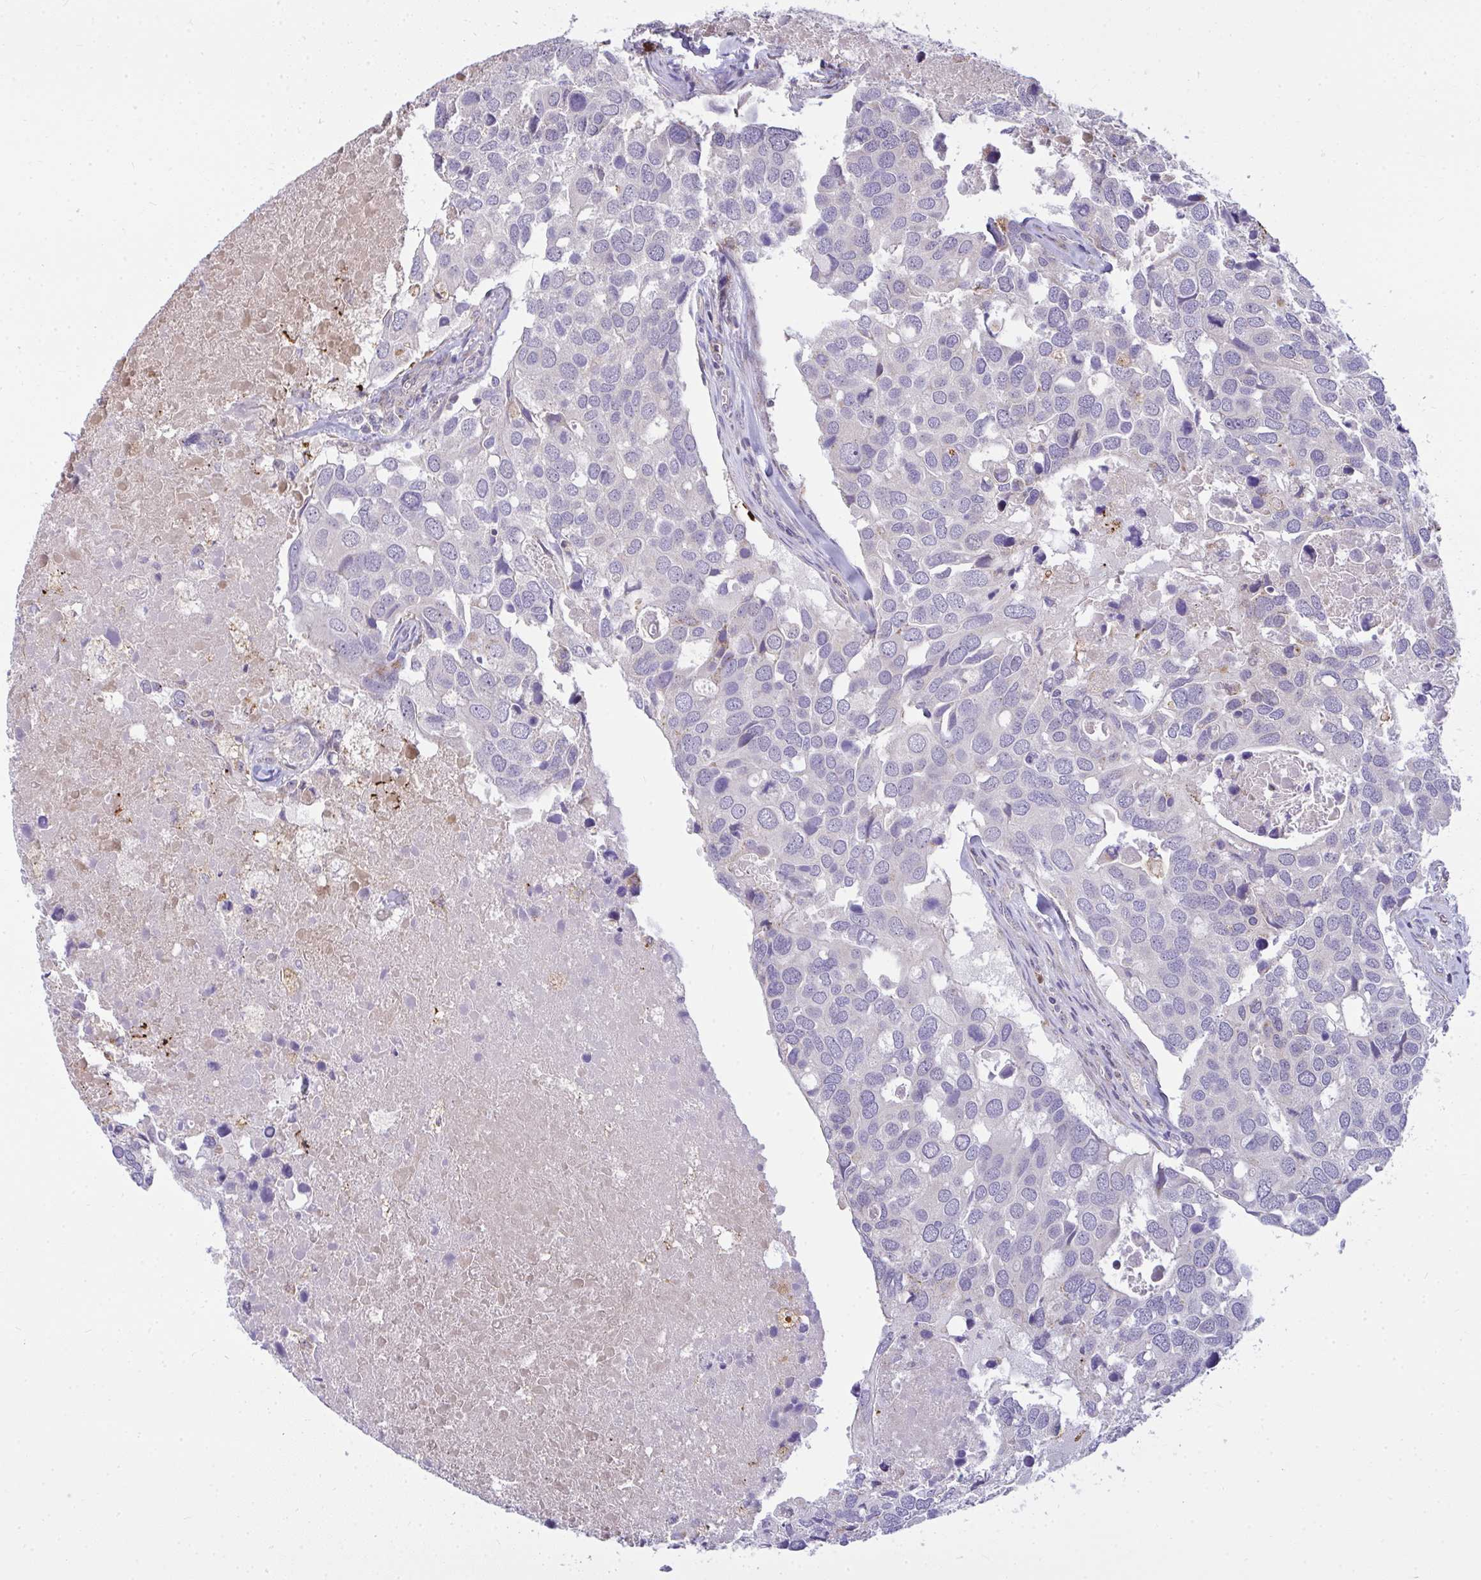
{"staining": {"intensity": "negative", "quantity": "none", "location": "none"}, "tissue": "breast cancer", "cell_type": "Tumor cells", "image_type": "cancer", "snomed": [{"axis": "morphology", "description": "Duct carcinoma"}, {"axis": "topography", "description": "Breast"}], "caption": "This is an IHC micrograph of breast cancer (infiltrating ductal carcinoma). There is no staining in tumor cells.", "gene": "SRRM4", "patient": {"sex": "female", "age": 83}}